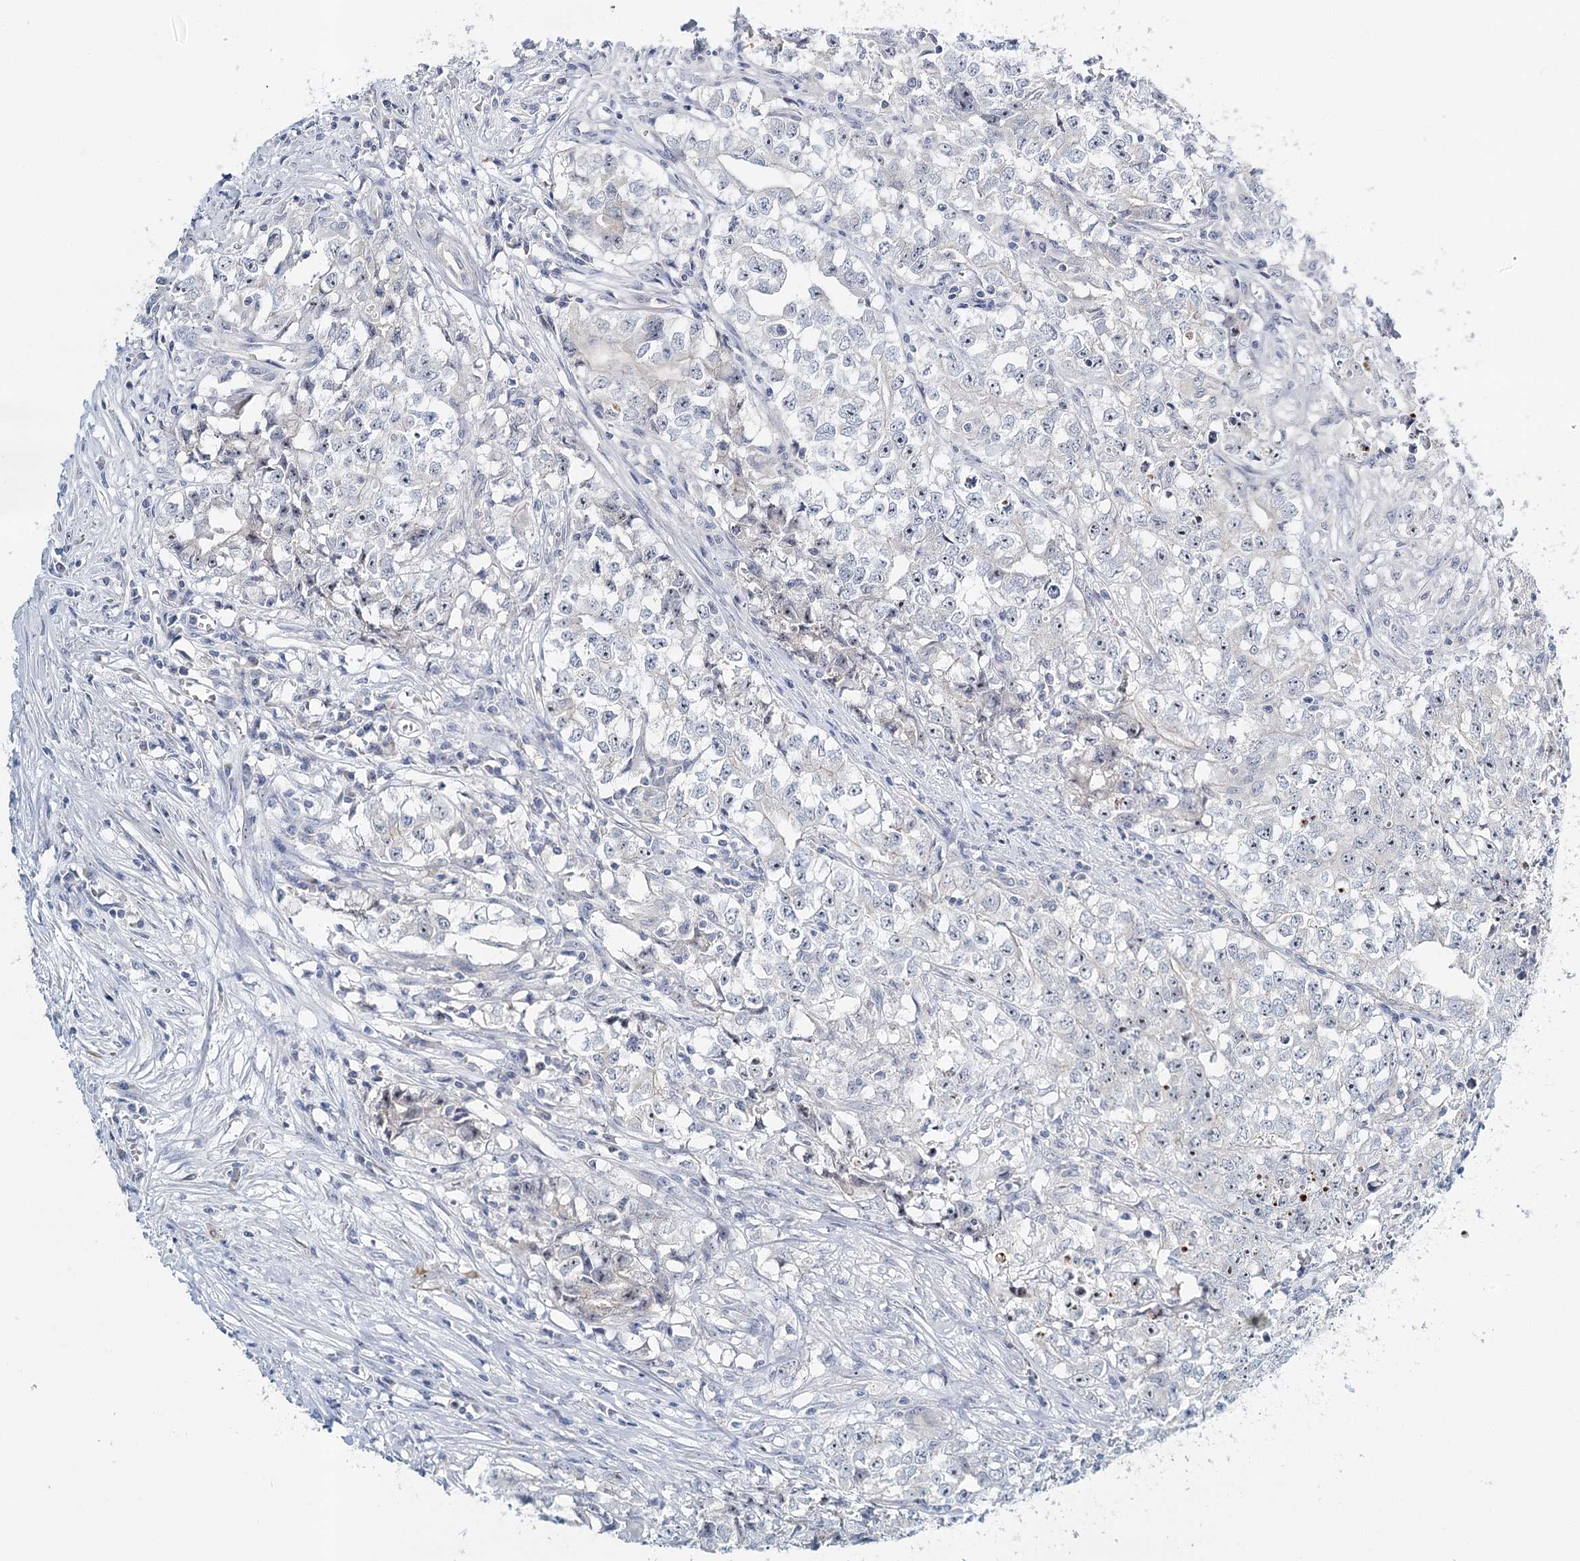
{"staining": {"intensity": "negative", "quantity": "none", "location": "none"}, "tissue": "testis cancer", "cell_type": "Tumor cells", "image_type": "cancer", "snomed": [{"axis": "morphology", "description": "Seminoma, NOS"}, {"axis": "morphology", "description": "Carcinoma, Embryonal, NOS"}, {"axis": "topography", "description": "Testis"}], "caption": "This is an IHC photomicrograph of testis cancer. There is no staining in tumor cells.", "gene": "RBM43", "patient": {"sex": "male", "age": 43}}